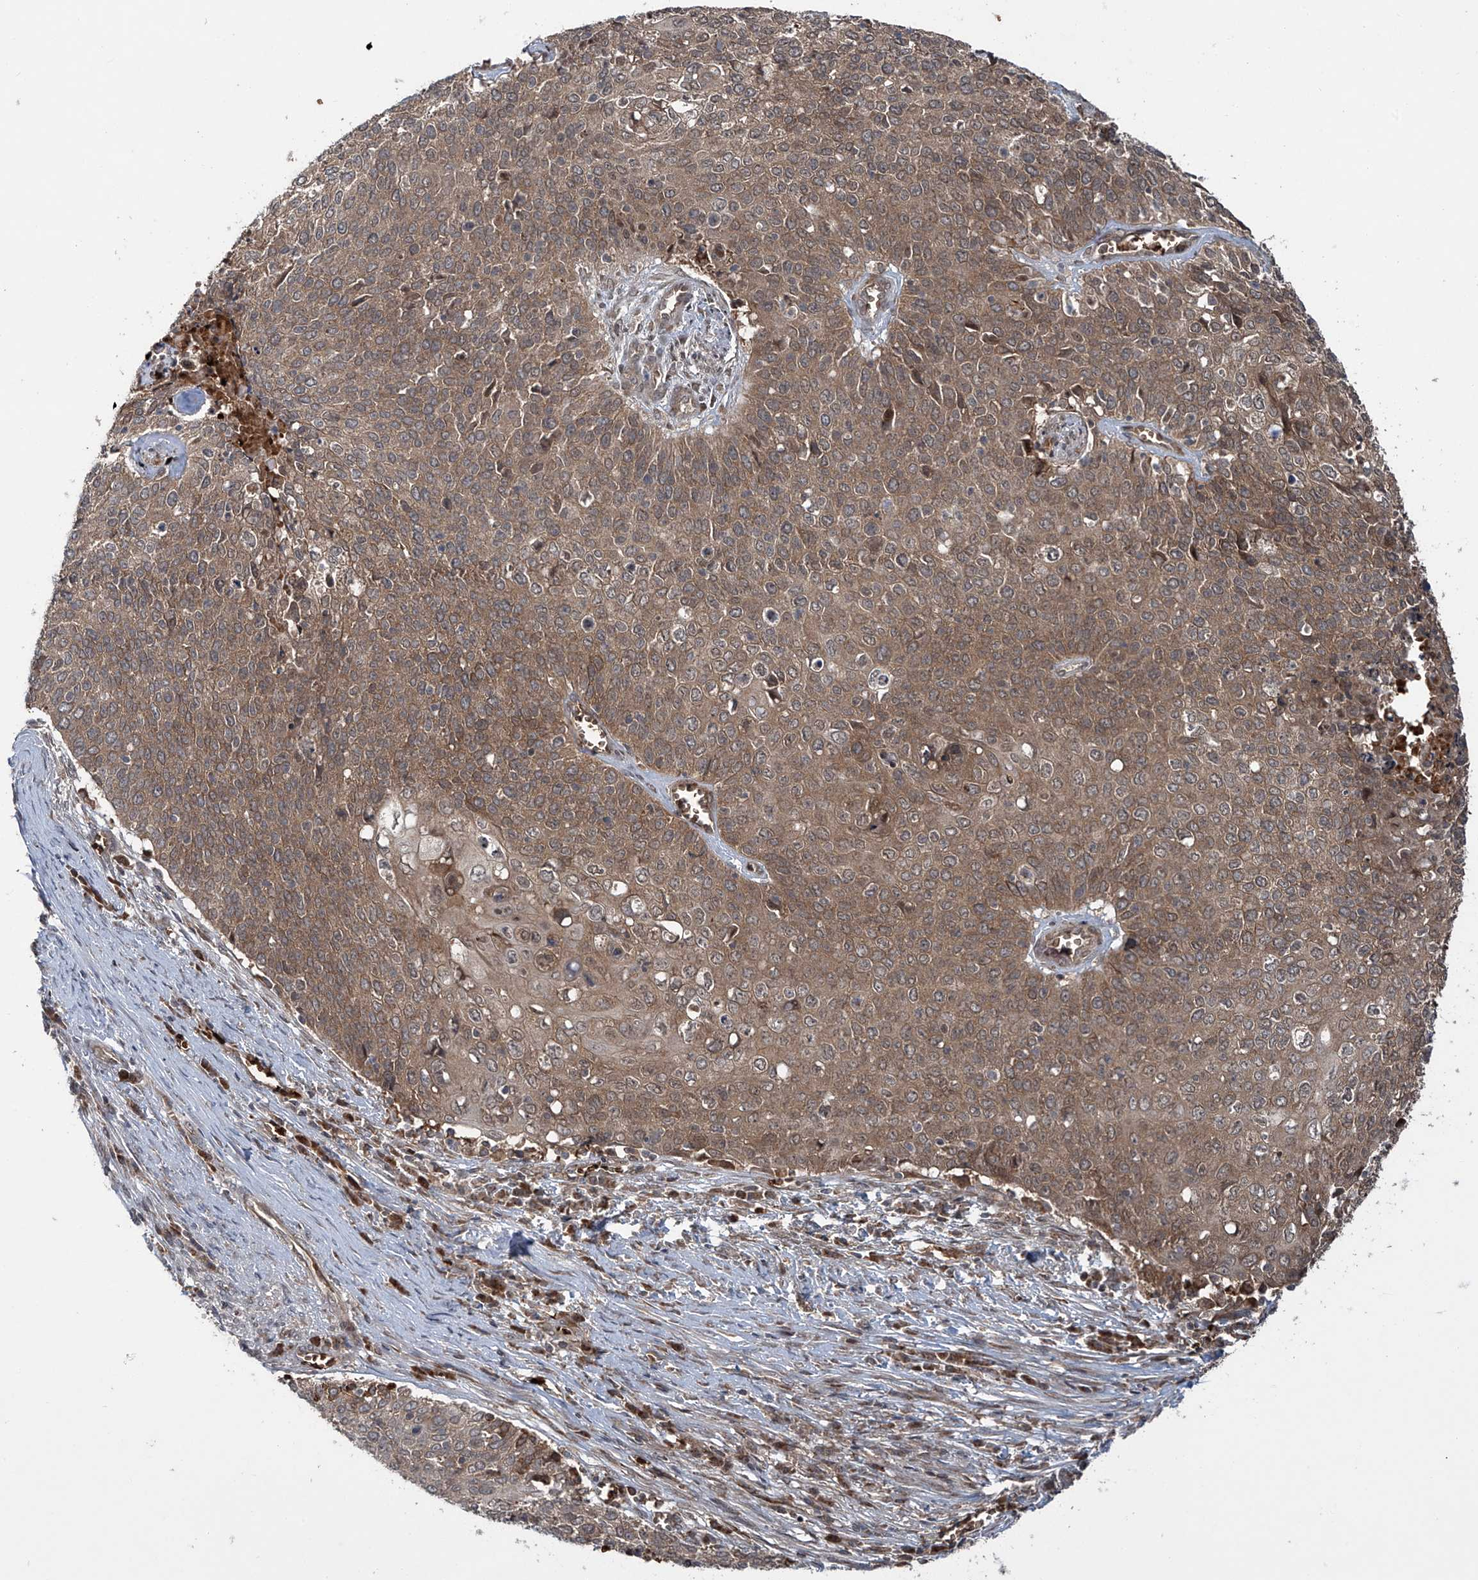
{"staining": {"intensity": "weak", "quantity": ">75%", "location": "cytoplasmic/membranous"}, "tissue": "cervical cancer", "cell_type": "Tumor cells", "image_type": "cancer", "snomed": [{"axis": "morphology", "description": "Squamous cell carcinoma, NOS"}, {"axis": "topography", "description": "Cervix"}], "caption": "Protein expression analysis of squamous cell carcinoma (cervical) shows weak cytoplasmic/membranous staining in about >75% of tumor cells.", "gene": "ZDHHC9", "patient": {"sex": "female", "age": 39}}